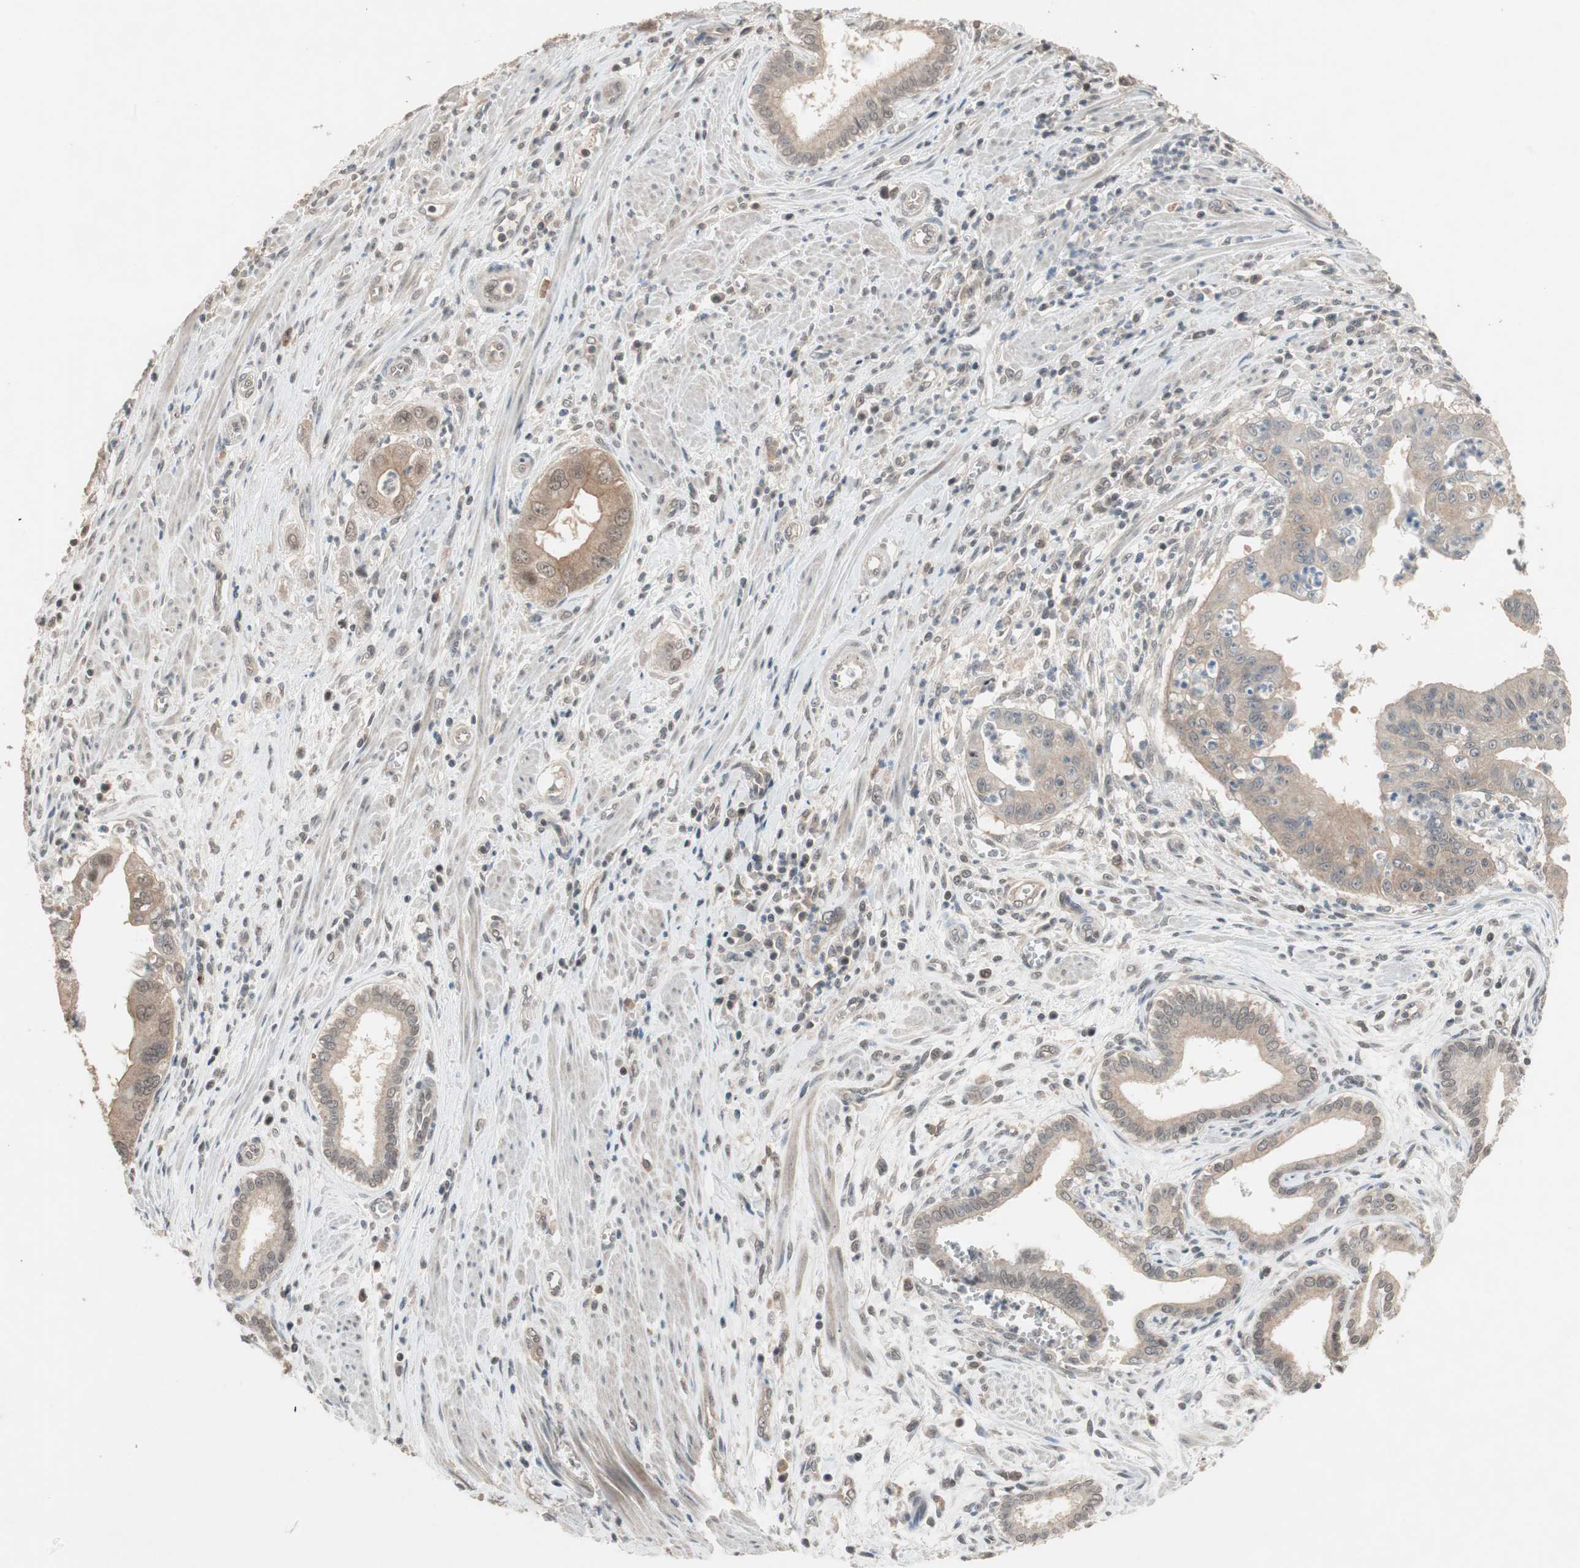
{"staining": {"intensity": "moderate", "quantity": ">75%", "location": "cytoplasmic/membranous,nuclear"}, "tissue": "pancreatic cancer", "cell_type": "Tumor cells", "image_type": "cancer", "snomed": [{"axis": "morphology", "description": "Normal tissue, NOS"}, {"axis": "topography", "description": "Lymph node"}], "caption": "An immunohistochemistry photomicrograph of neoplastic tissue is shown. Protein staining in brown highlights moderate cytoplasmic/membranous and nuclear positivity in pancreatic cancer within tumor cells.", "gene": "GART", "patient": {"sex": "male", "age": 50}}